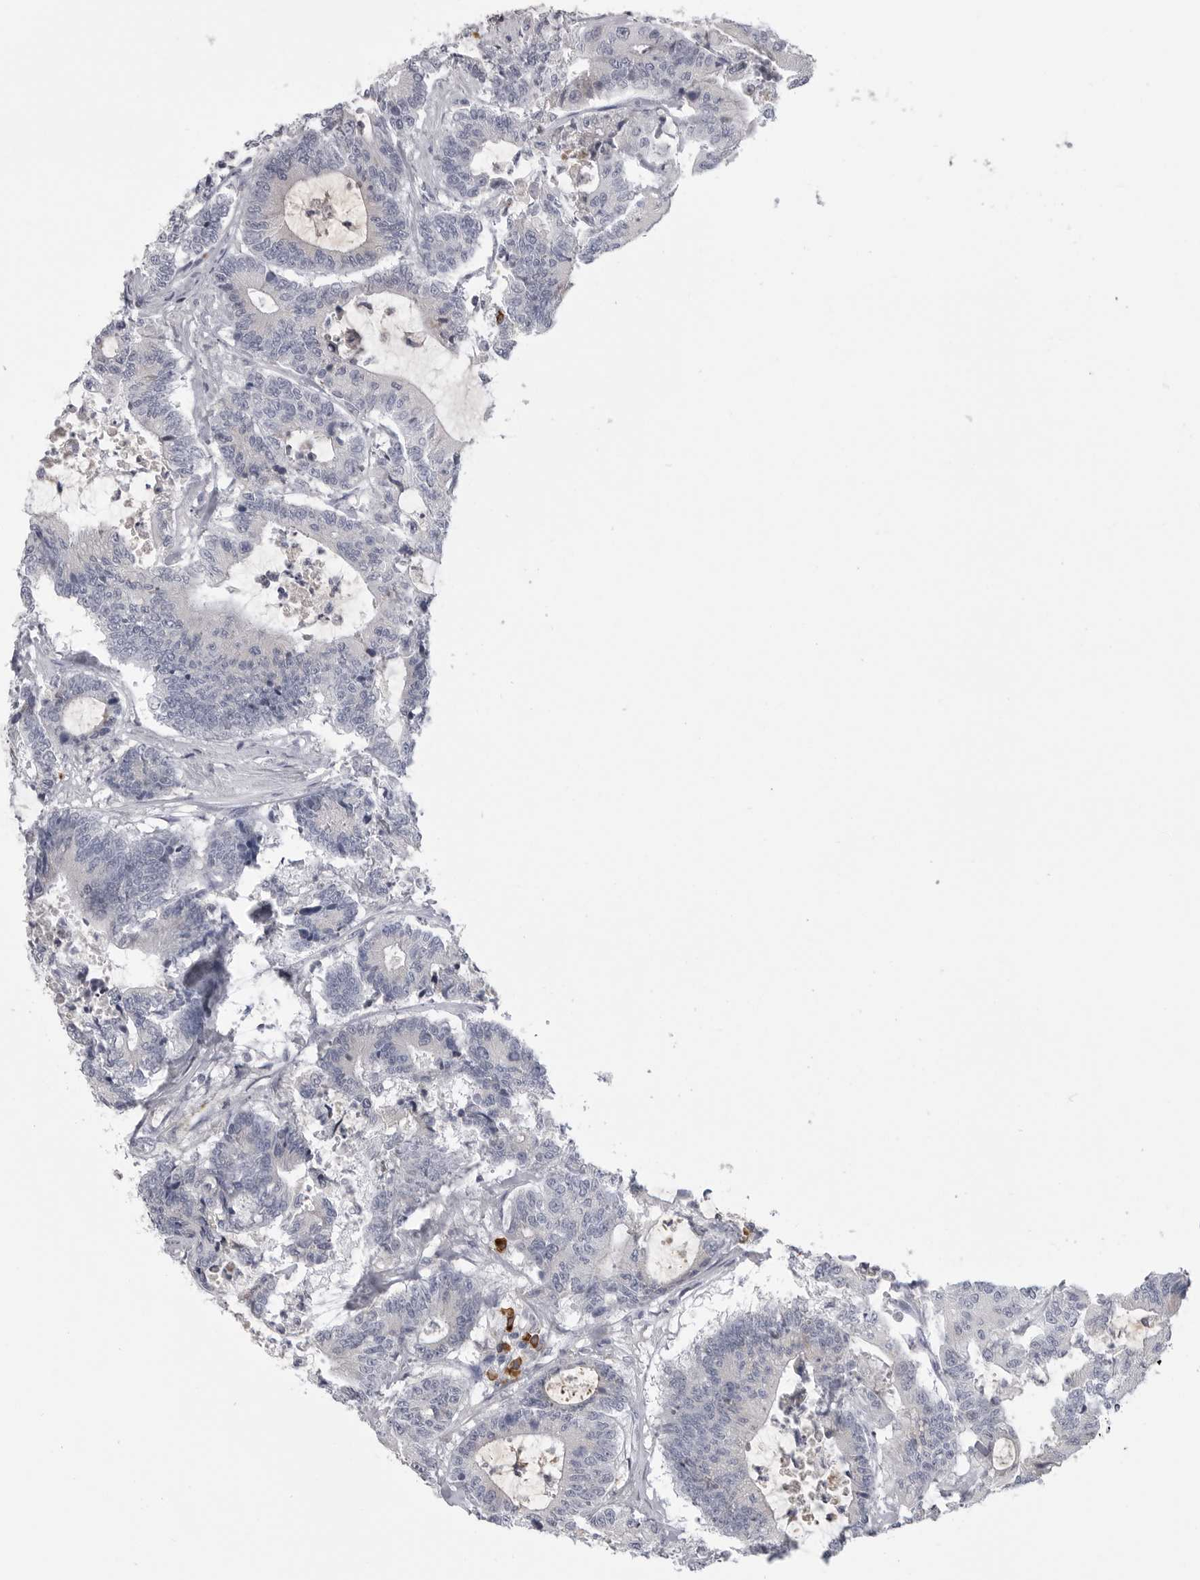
{"staining": {"intensity": "negative", "quantity": "none", "location": "none"}, "tissue": "colorectal cancer", "cell_type": "Tumor cells", "image_type": "cancer", "snomed": [{"axis": "morphology", "description": "Adenocarcinoma, NOS"}, {"axis": "topography", "description": "Colon"}], "caption": "There is no significant positivity in tumor cells of colorectal cancer.", "gene": "FKBP2", "patient": {"sex": "female", "age": 84}}